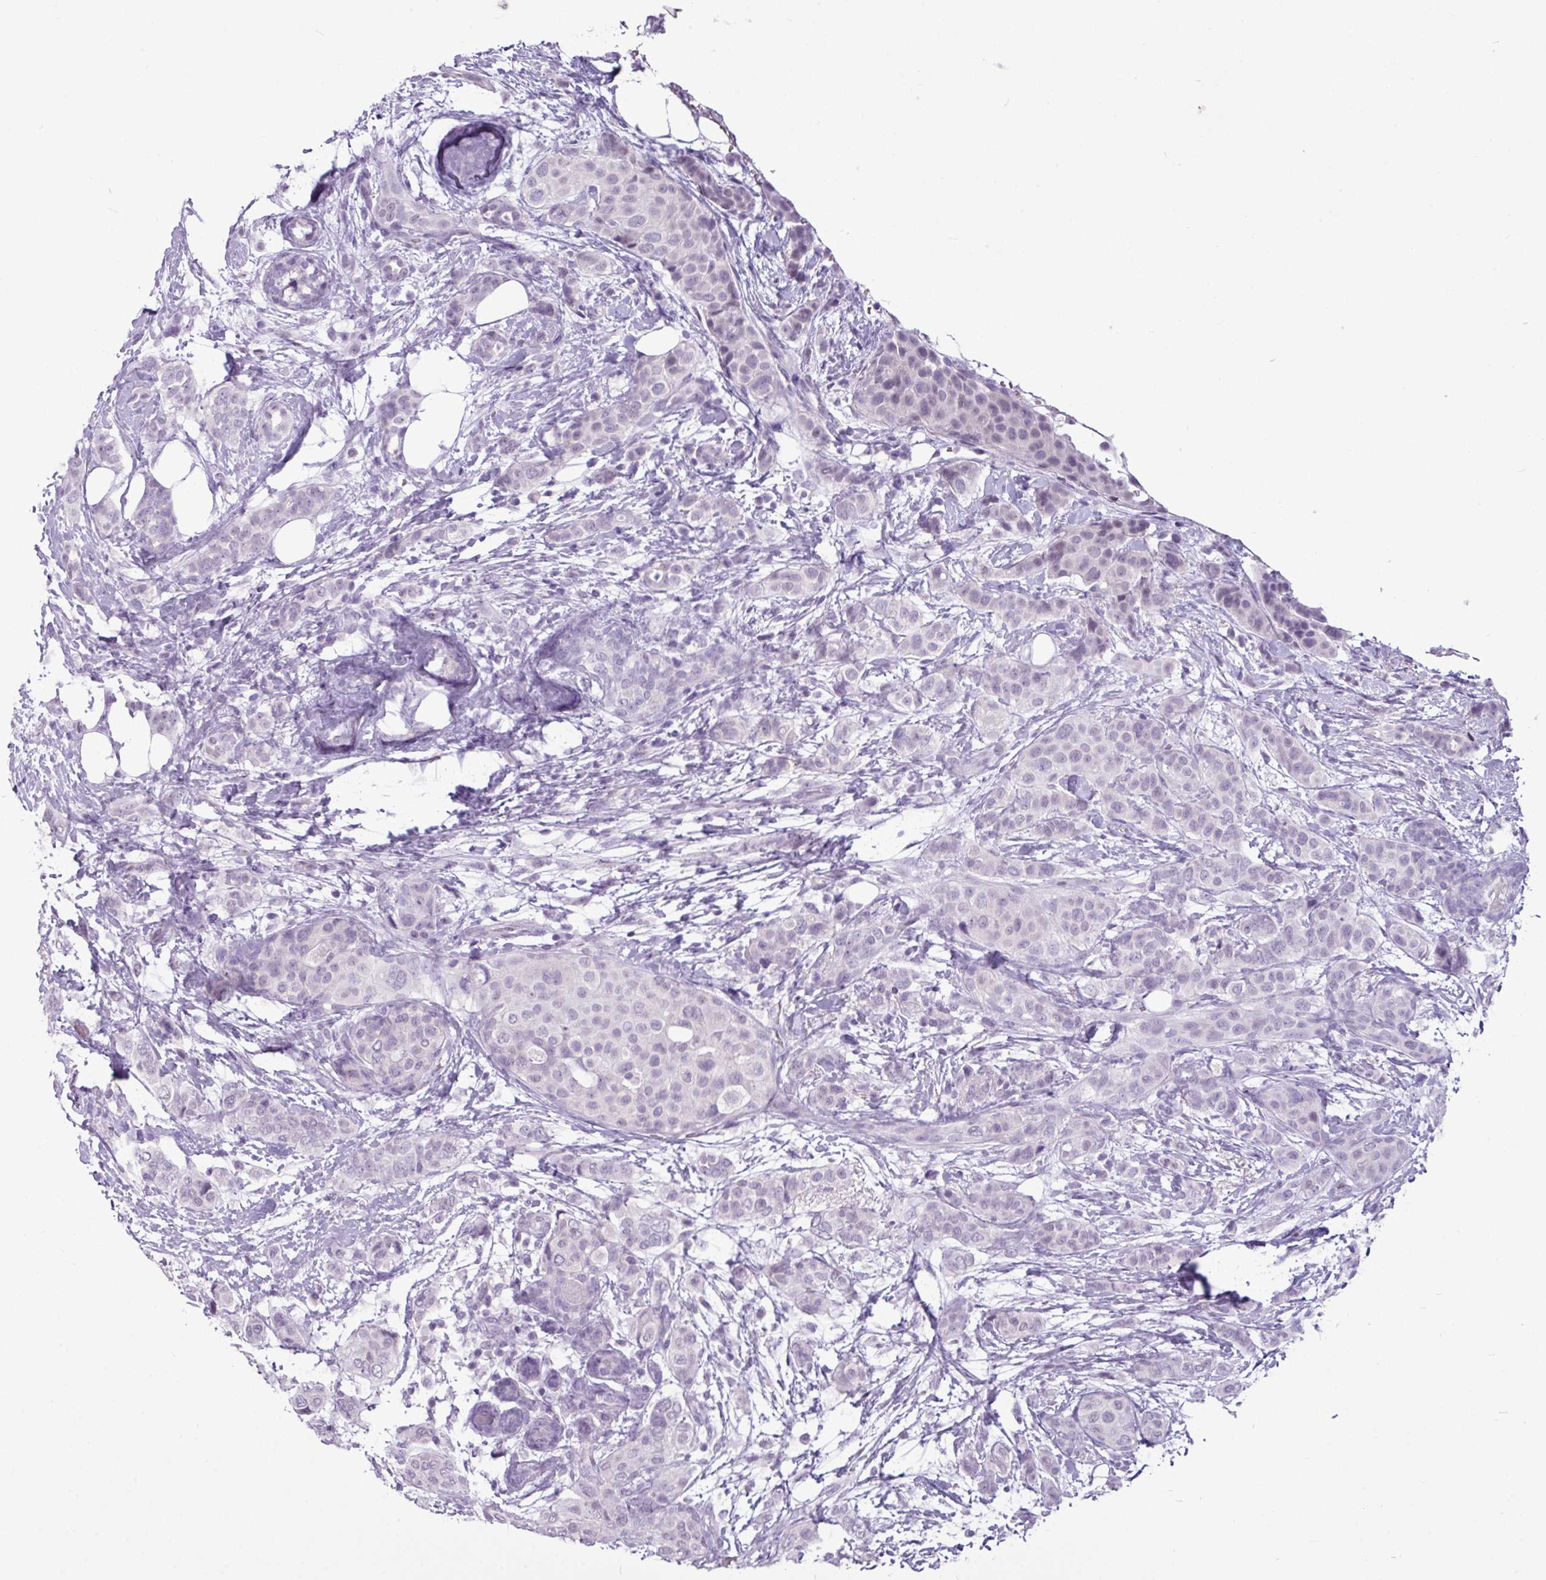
{"staining": {"intensity": "negative", "quantity": "none", "location": "none"}, "tissue": "breast cancer", "cell_type": "Tumor cells", "image_type": "cancer", "snomed": [{"axis": "morphology", "description": "Lobular carcinoma"}, {"axis": "topography", "description": "Breast"}], "caption": "Immunohistochemistry of human breast lobular carcinoma displays no positivity in tumor cells. Nuclei are stained in blue.", "gene": "AMY2A", "patient": {"sex": "female", "age": 51}}